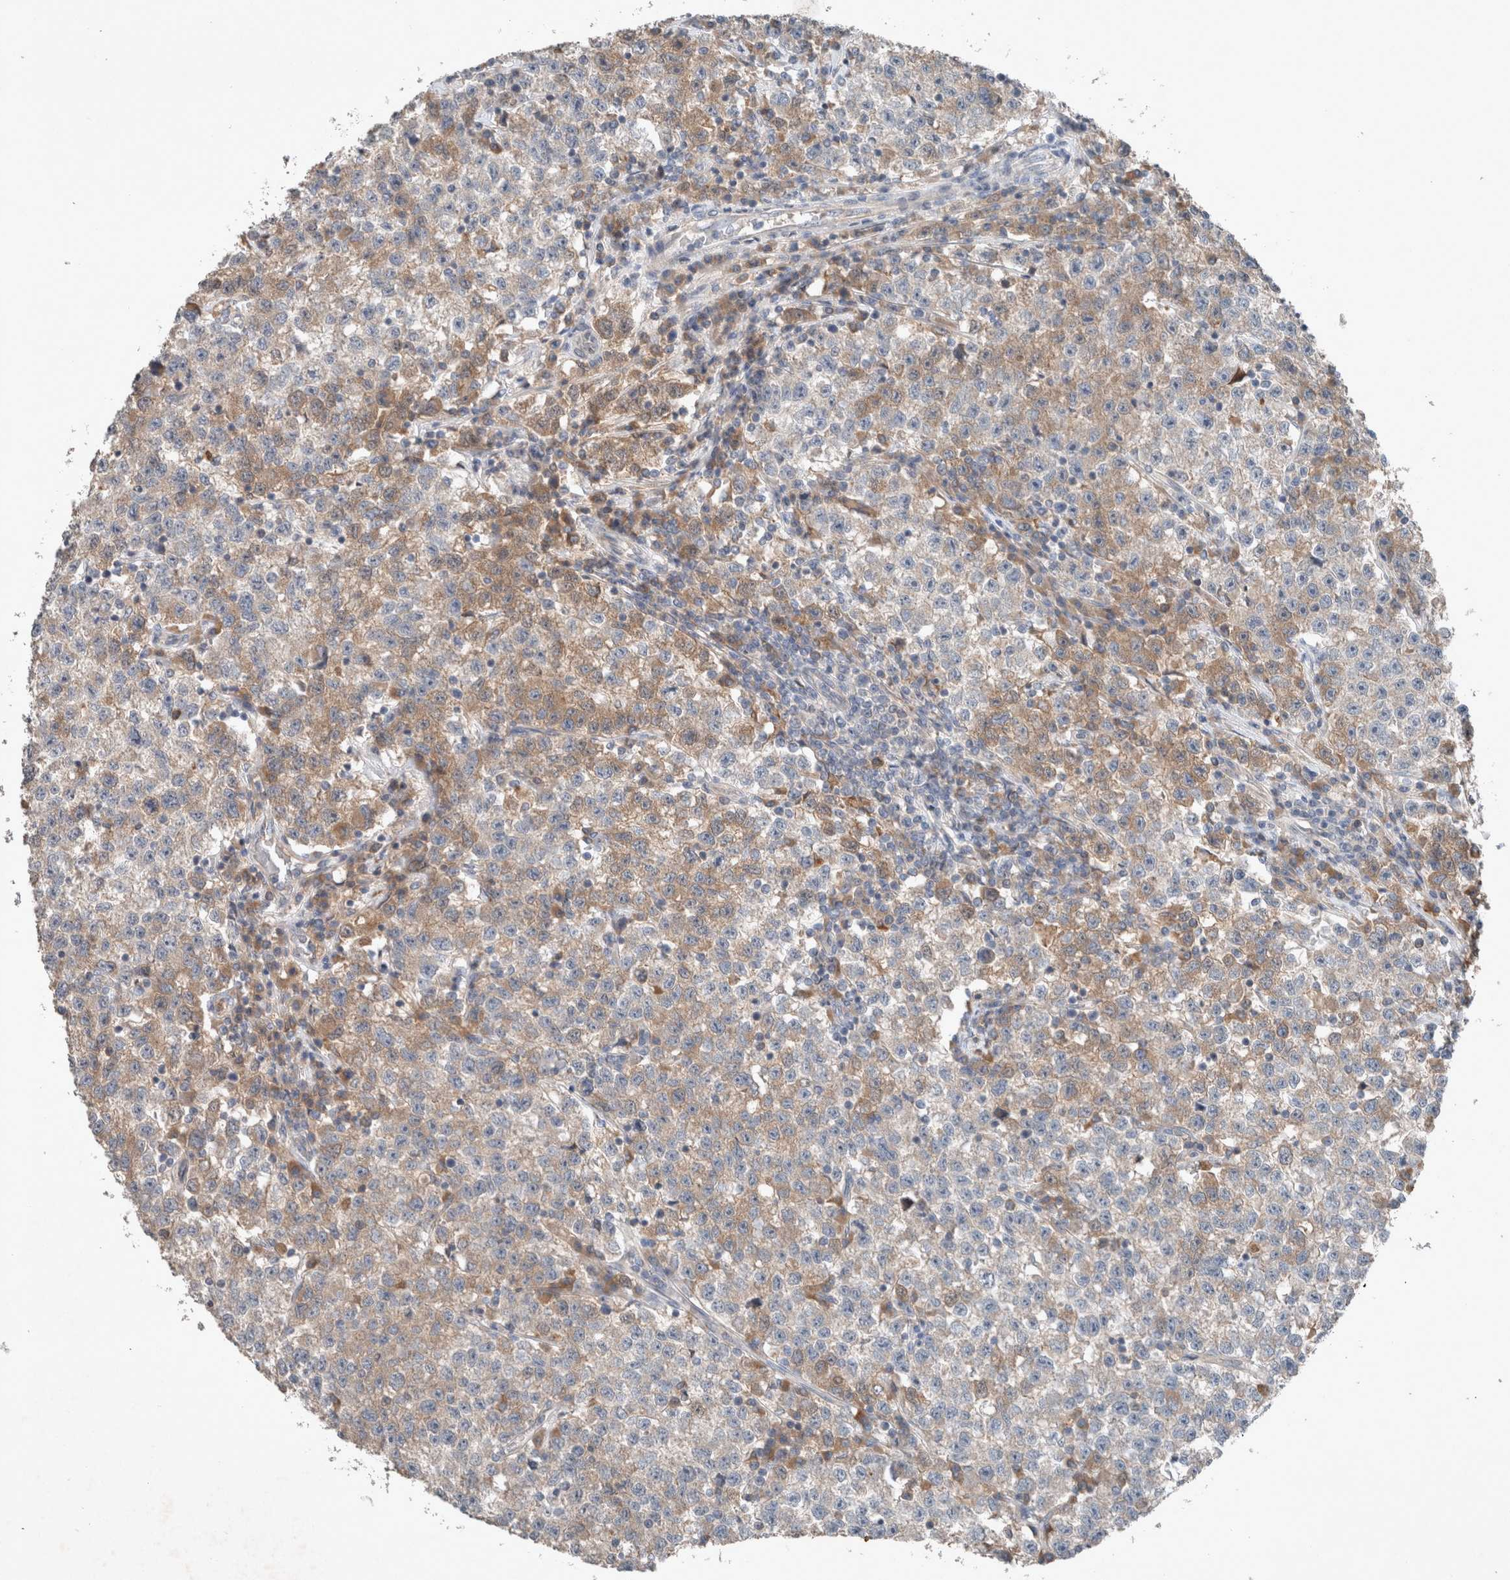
{"staining": {"intensity": "weak", "quantity": "25%-75%", "location": "cytoplasmic/membranous"}, "tissue": "testis cancer", "cell_type": "Tumor cells", "image_type": "cancer", "snomed": [{"axis": "morphology", "description": "Seminoma, NOS"}, {"axis": "topography", "description": "Testis"}], "caption": "Immunohistochemistry (DAB) staining of human testis cancer shows weak cytoplasmic/membranous protein positivity in approximately 25%-75% of tumor cells.", "gene": "UGCG", "patient": {"sex": "male", "age": 22}}